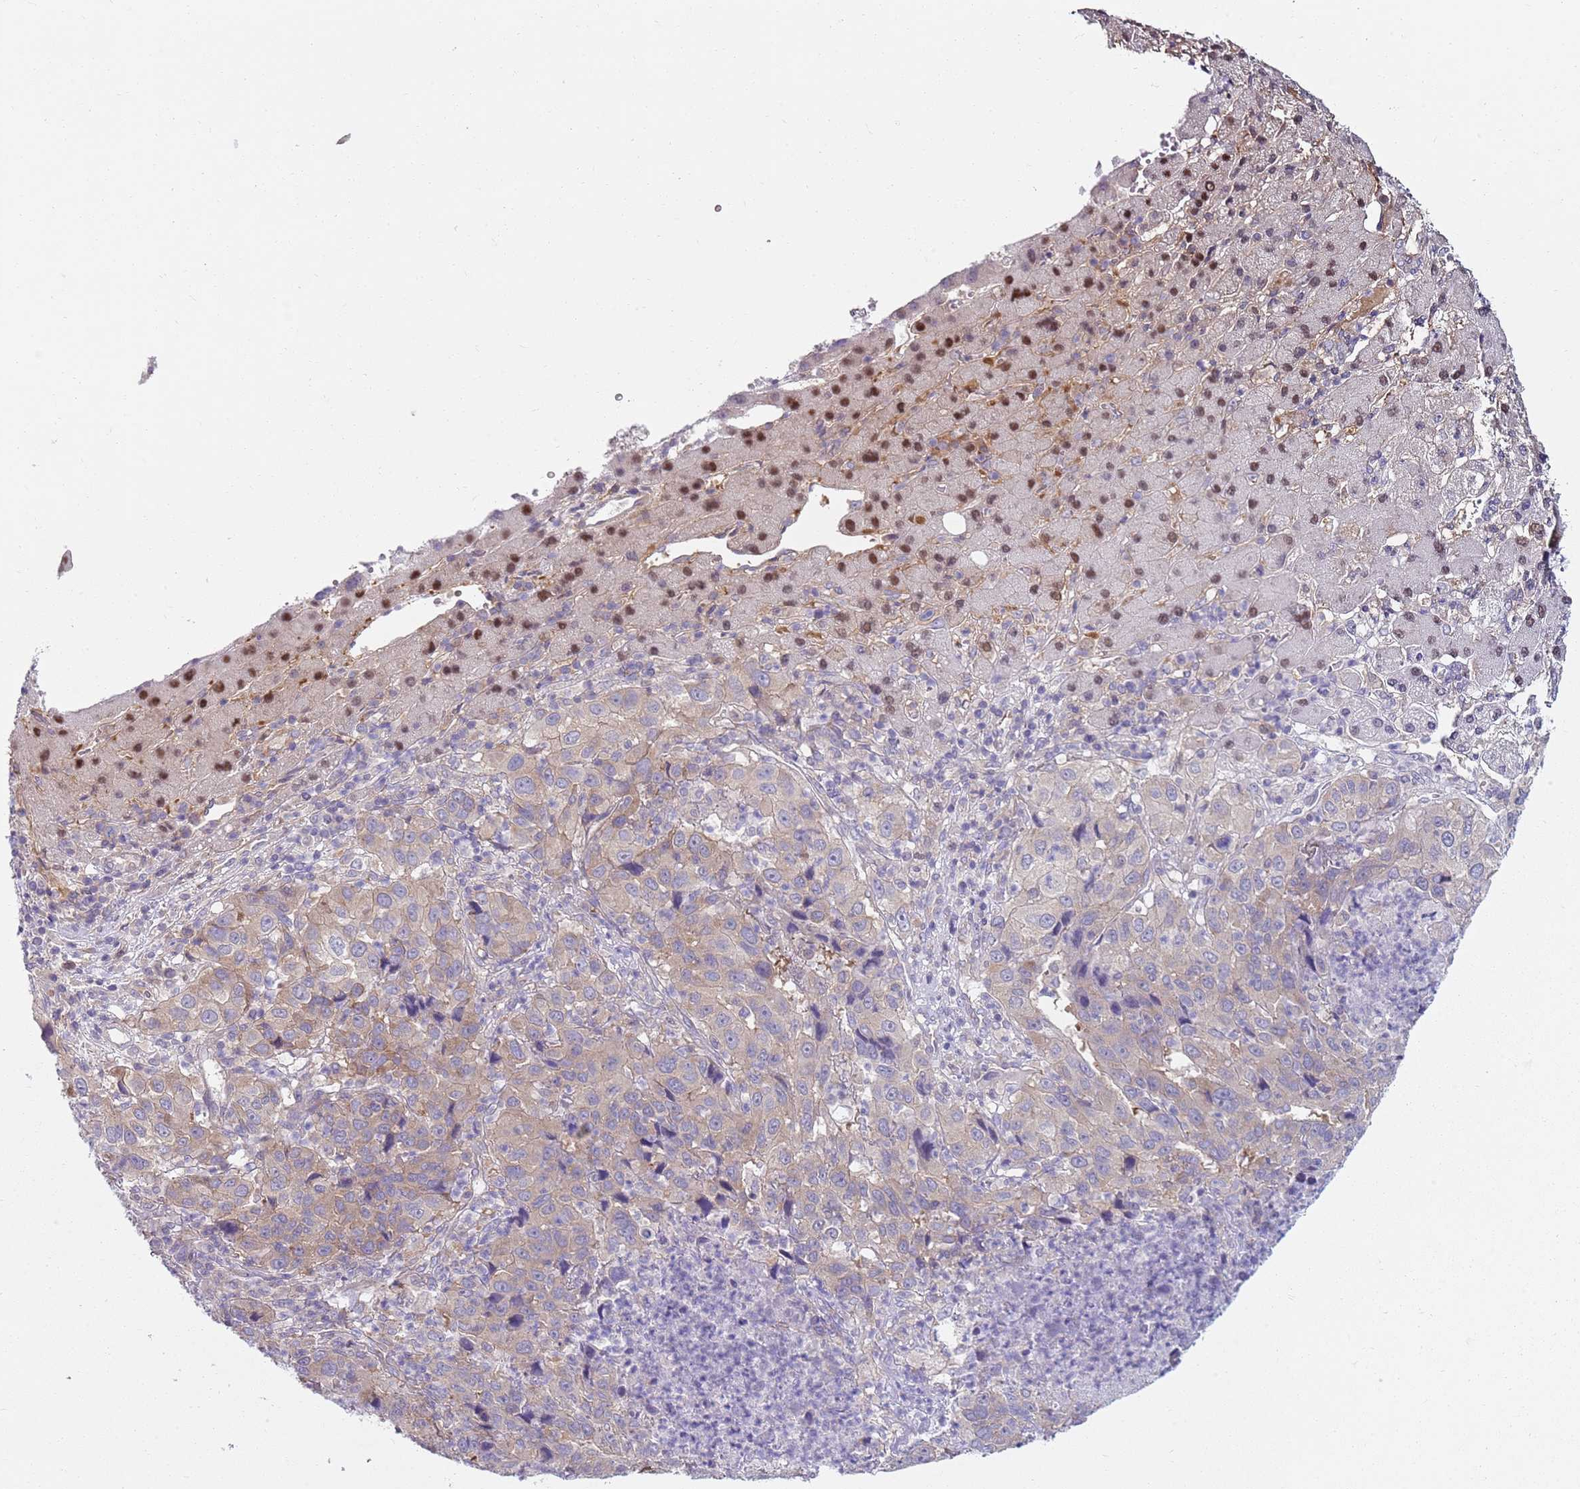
{"staining": {"intensity": "weak", "quantity": "25%-75%", "location": "cytoplasmic/membranous"}, "tissue": "liver cancer", "cell_type": "Tumor cells", "image_type": "cancer", "snomed": [{"axis": "morphology", "description": "Carcinoma, Hepatocellular, NOS"}, {"axis": "topography", "description": "Liver"}], "caption": "IHC staining of liver cancer, which demonstrates low levels of weak cytoplasmic/membranous expression in approximately 25%-75% of tumor cells indicating weak cytoplasmic/membranous protein positivity. The staining was performed using DAB (3,3'-diaminobenzidine) (brown) for protein detection and nuclei were counterstained in hematoxylin (blue).", "gene": "SLC26A6", "patient": {"sex": "male", "age": 63}}